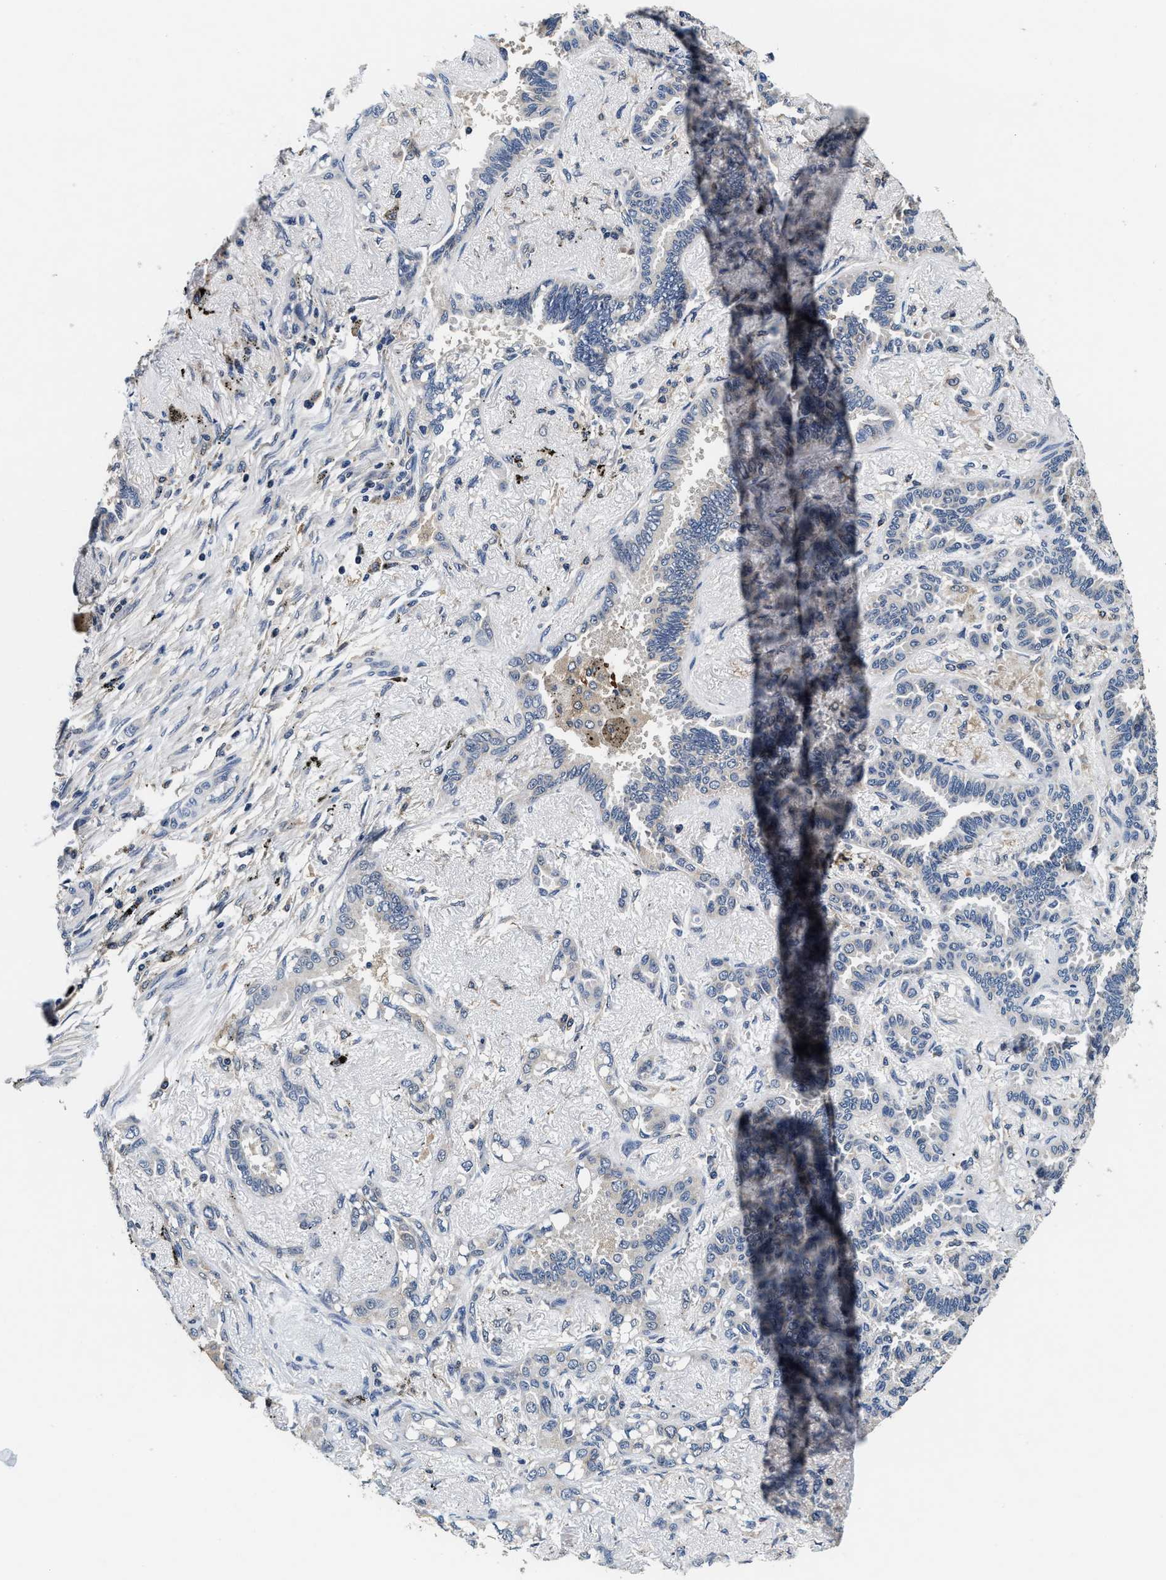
{"staining": {"intensity": "negative", "quantity": "none", "location": "none"}, "tissue": "lung cancer", "cell_type": "Tumor cells", "image_type": "cancer", "snomed": [{"axis": "morphology", "description": "Adenocarcinoma, NOS"}, {"axis": "topography", "description": "Lung"}], "caption": "Immunohistochemical staining of human lung cancer displays no significant positivity in tumor cells.", "gene": "PHPT1", "patient": {"sex": "male", "age": 59}}